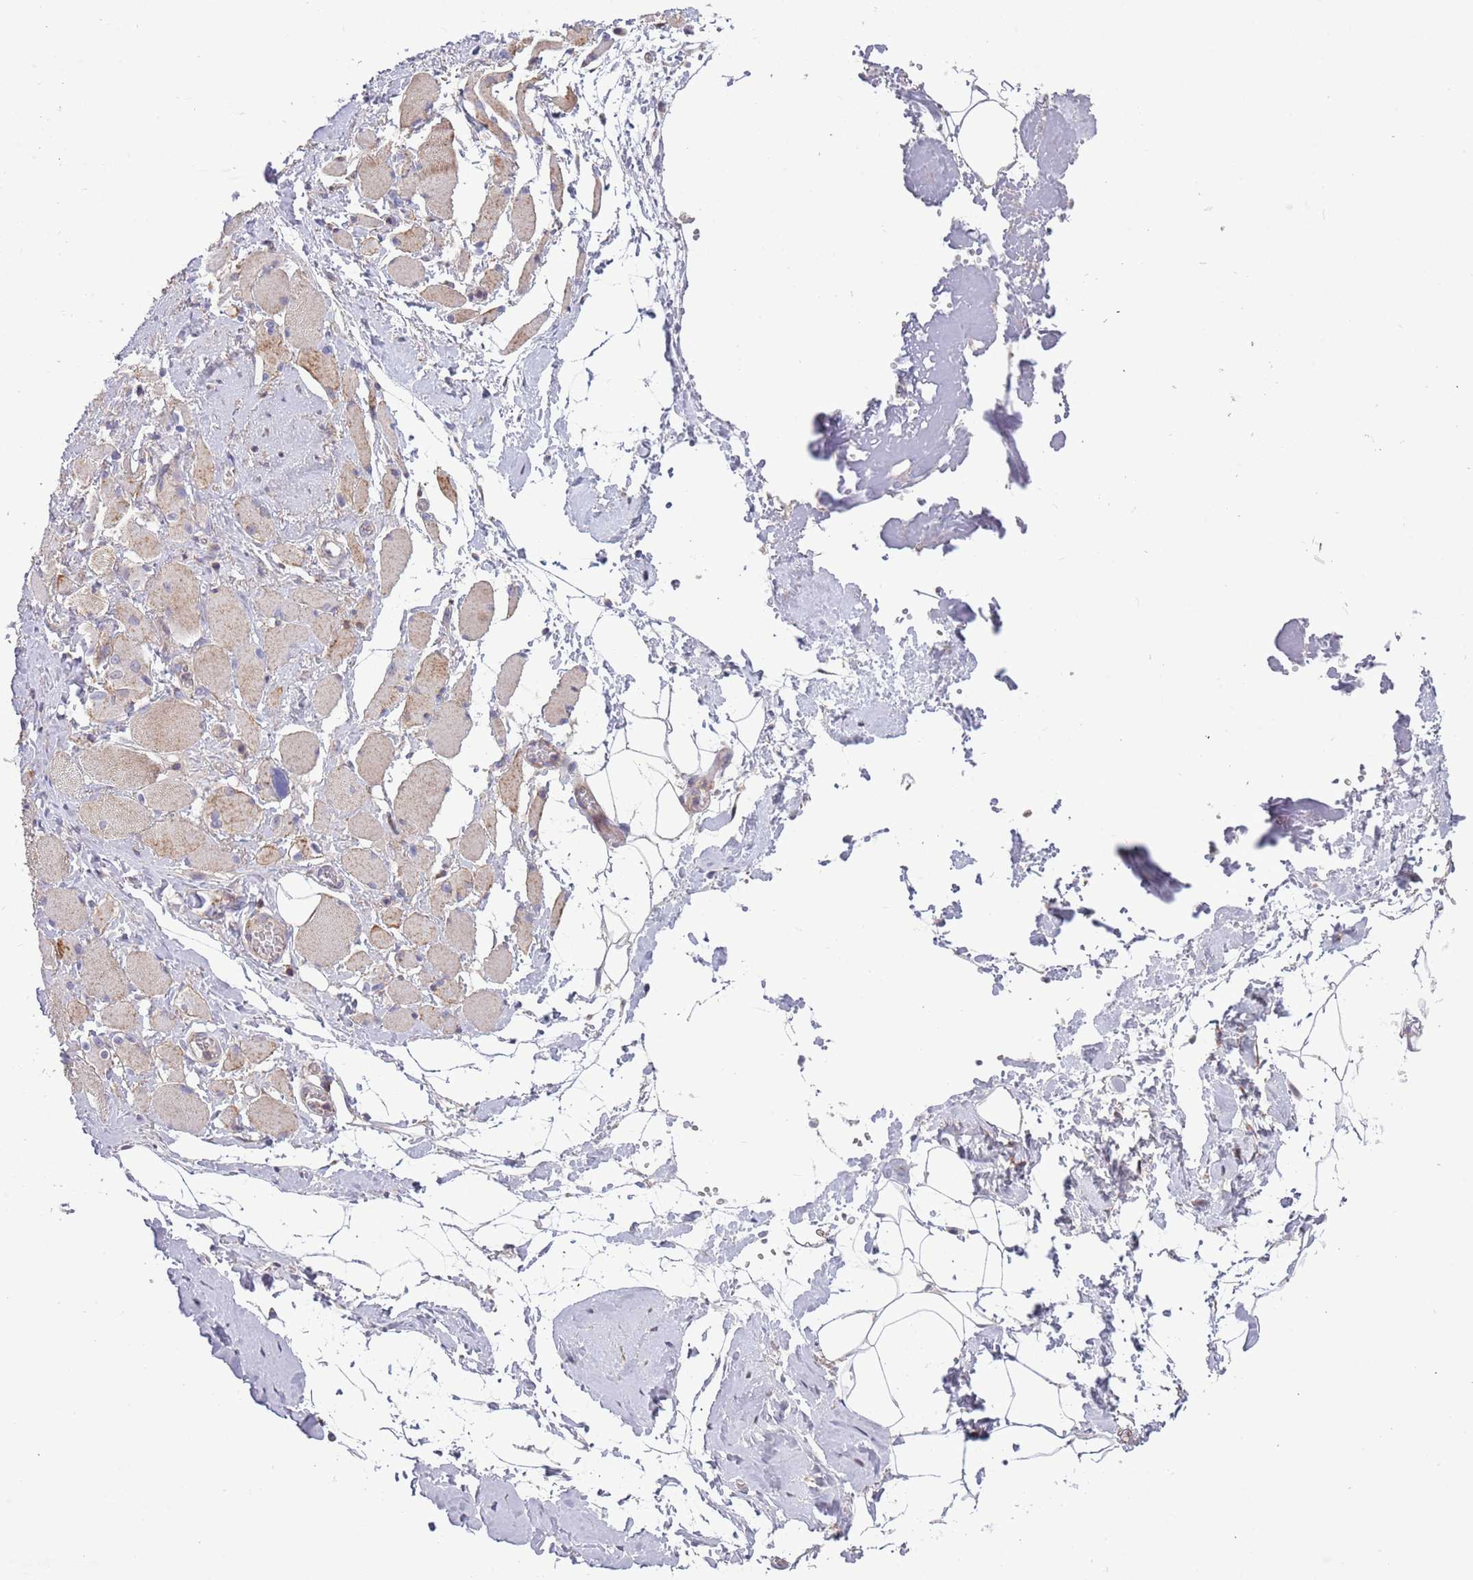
{"staining": {"intensity": "weak", "quantity": "25%-75%", "location": "cytoplasmic/membranous"}, "tissue": "skeletal muscle", "cell_type": "Myocytes", "image_type": "normal", "snomed": [{"axis": "morphology", "description": "Normal tissue, NOS"}, {"axis": "morphology", "description": "Basal cell carcinoma"}, {"axis": "topography", "description": "Skeletal muscle"}], "caption": "The micrograph demonstrates a brown stain indicating the presence of a protein in the cytoplasmic/membranous of myocytes in skeletal muscle. Using DAB (brown) and hematoxylin (blue) stains, captured at high magnification using brightfield microscopy.", "gene": "IRS4", "patient": {"sex": "female", "age": 64}}